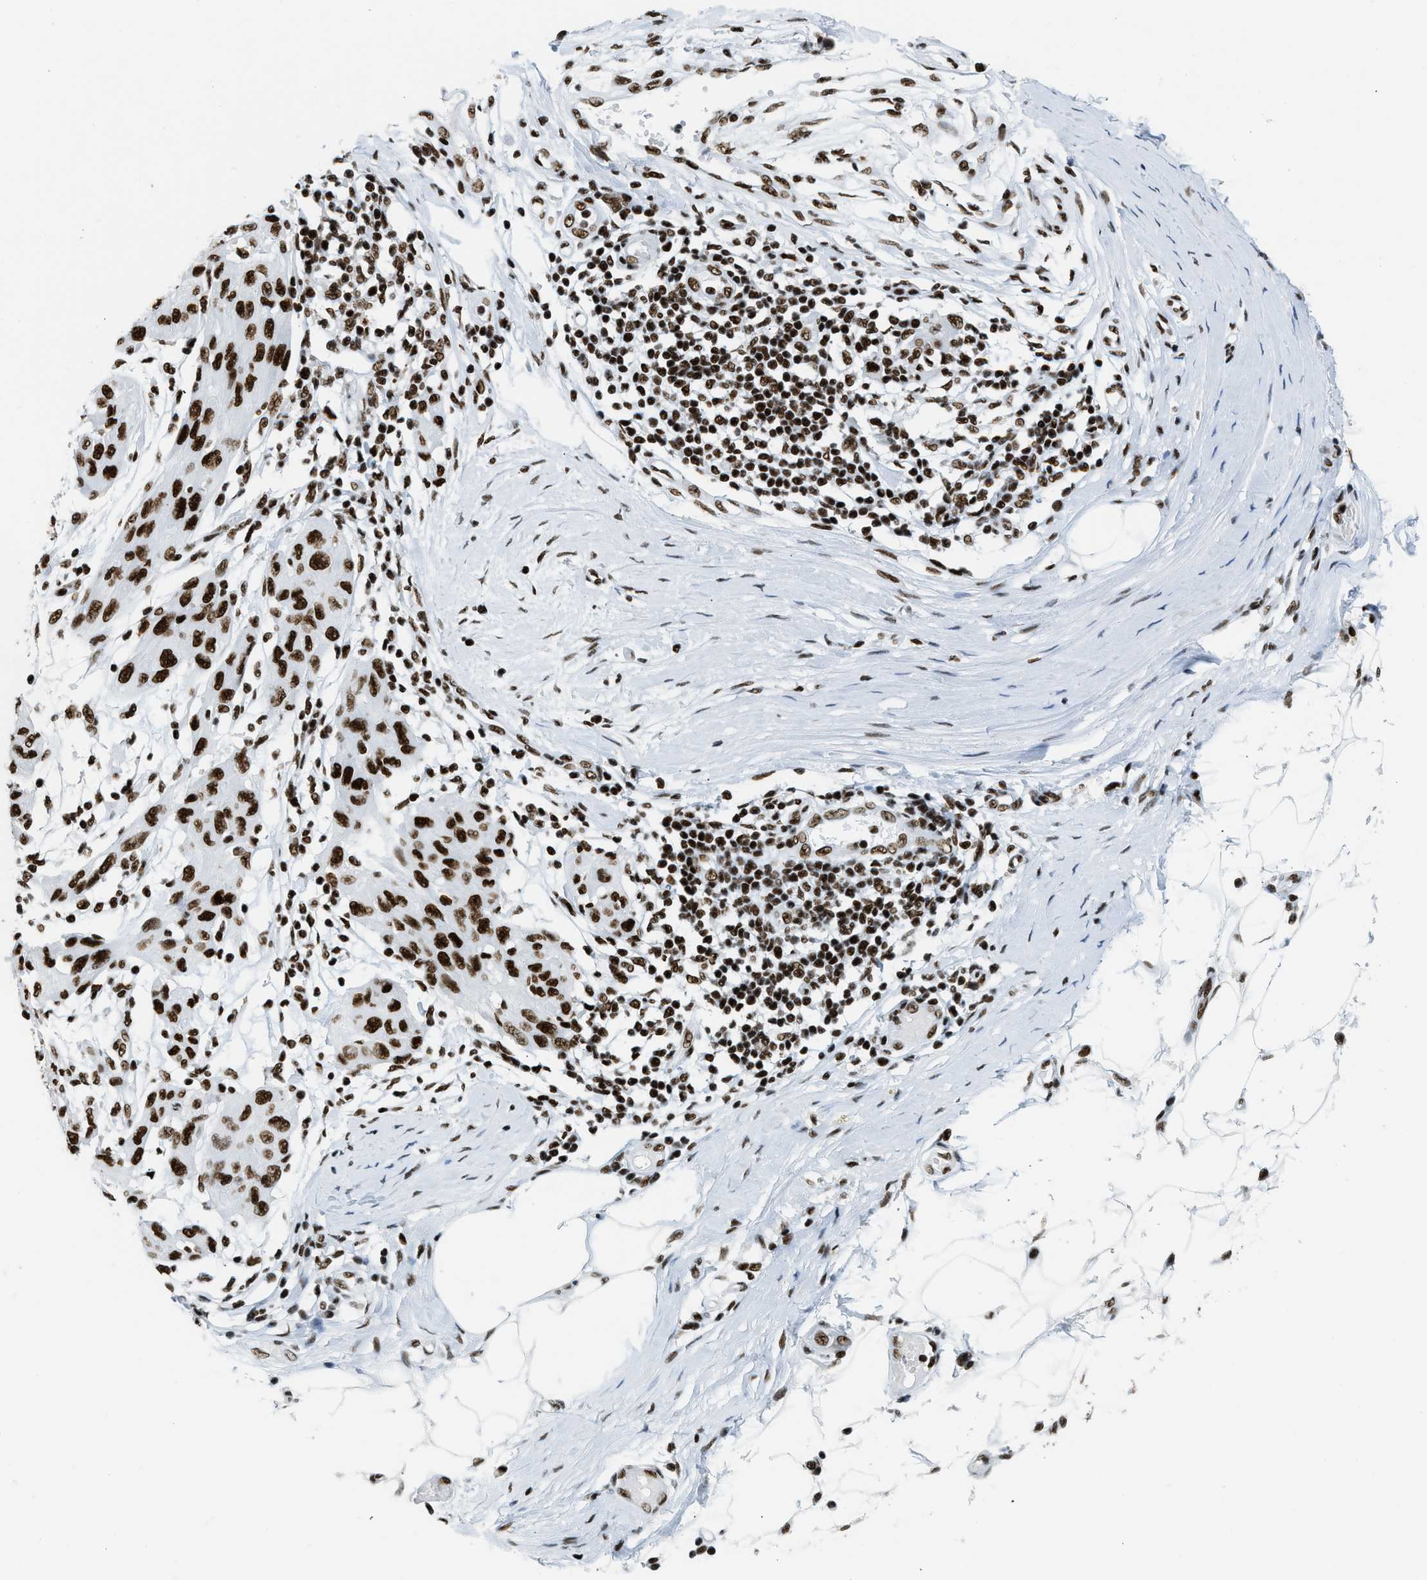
{"staining": {"intensity": "strong", "quantity": ">75%", "location": "nuclear"}, "tissue": "melanoma", "cell_type": "Tumor cells", "image_type": "cancer", "snomed": [{"axis": "morphology", "description": "Normal tissue, NOS"}, {"axis": "morphology", "description": "Malignant melanoma, NOS"}, {"axis": "topography", "description": "Skin"}], "caption": "Human melanoma stained for a protein (brown) reveals strong nuclear positive positivity in about >75% of tumor cells.", "gene": "PIF1", "patient": {"sex": "male", "age": 62}}